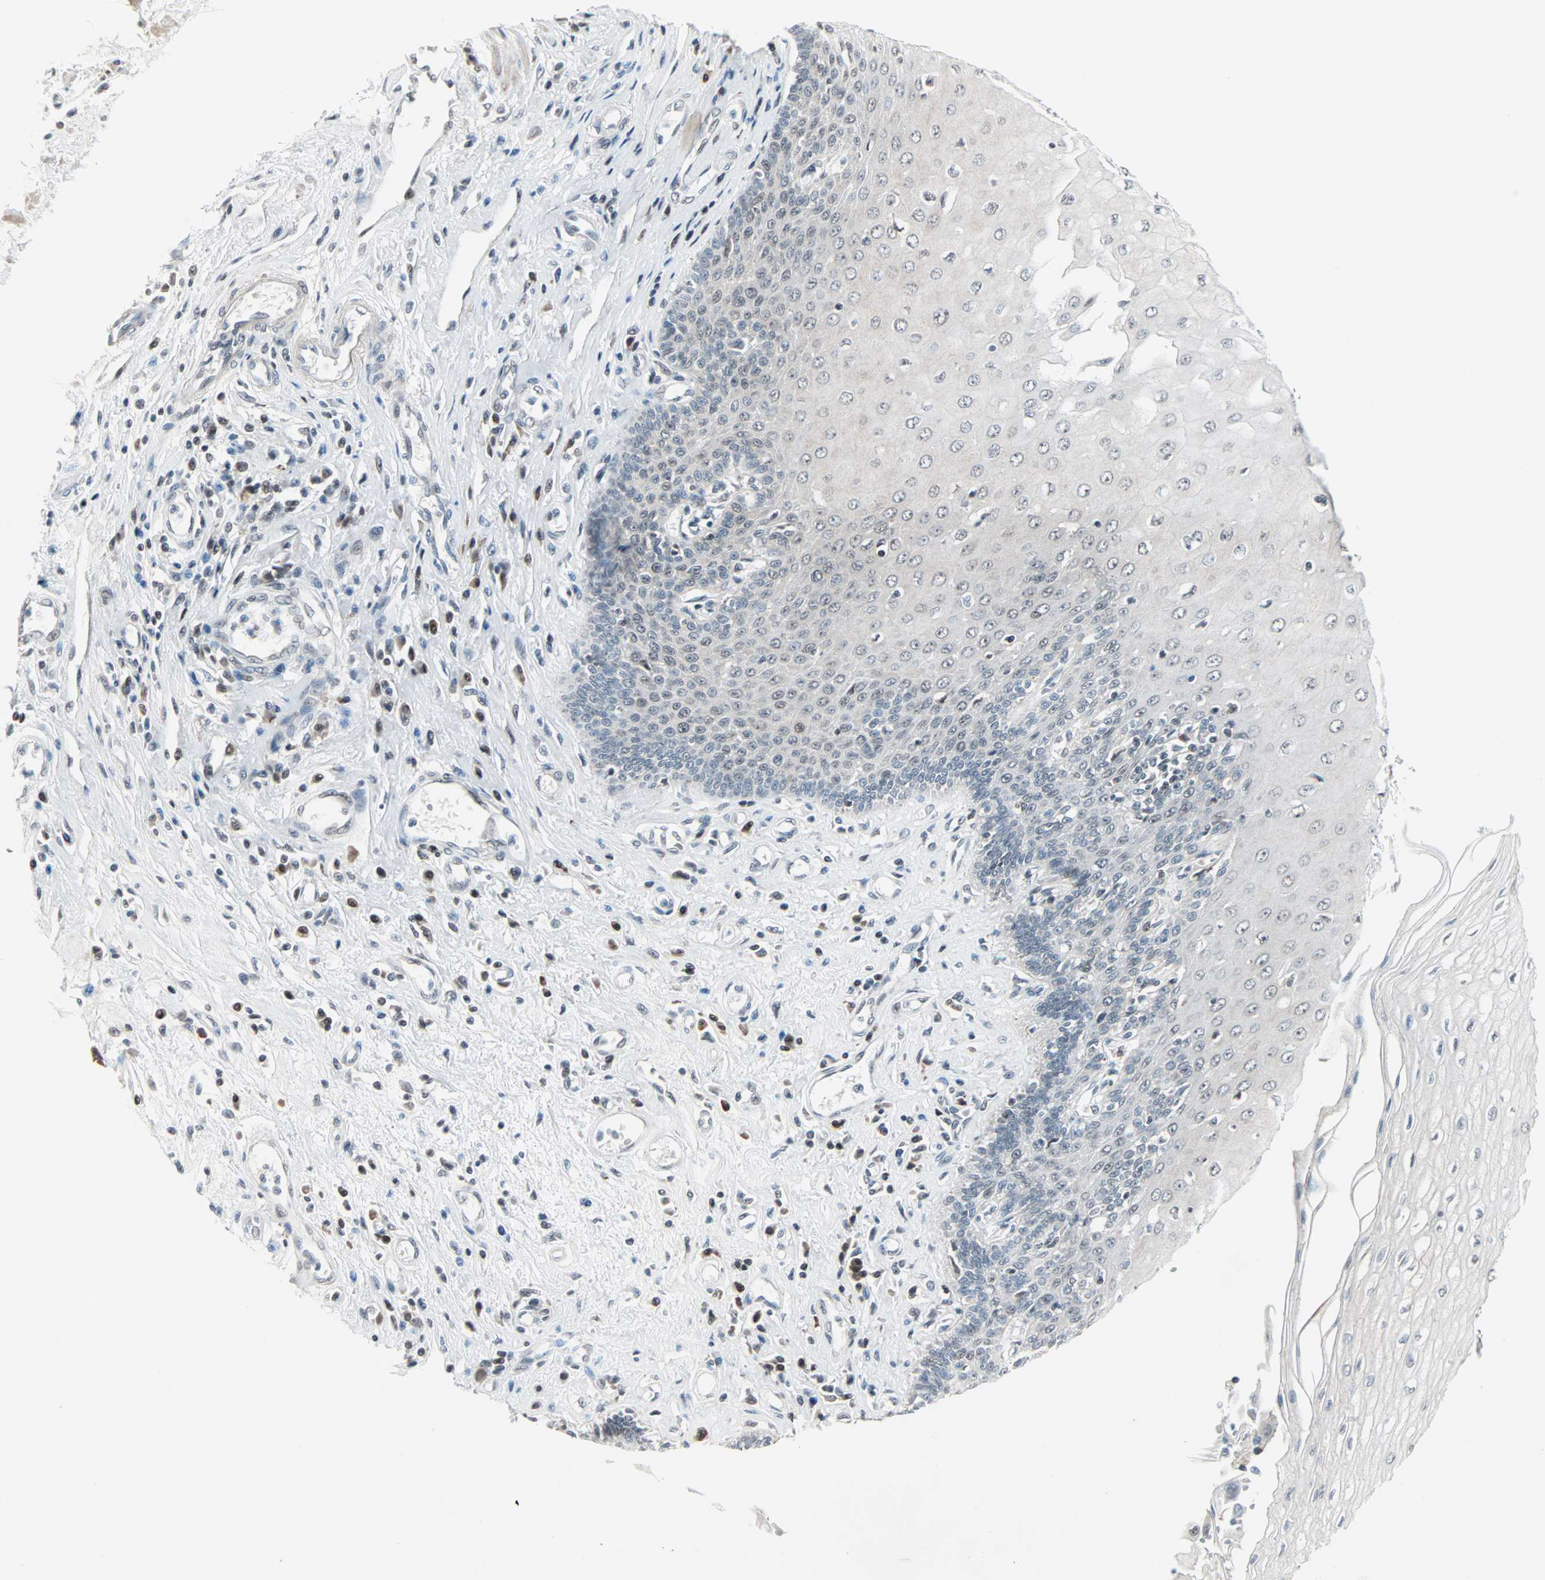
{"staining": {"intensity": "moderate", "quantity": "25%-75%", "location": "cytoplasmic/membranous,nuclear"}, "tissue": "esophagus", "cell_type": "Squamous epithelial cells", "image_type": "normal", "snomed": [{"axis": "morphology", "description": "Normal tissue, NOS"}, {"axis": "topography", "description": "Esophagus"}], "caption": "Immunohistochemistry (IHC) histopathology image of unremarkable esophagus stained for a protein (brown), which exhibits medium levels of moderate cytoplasmic/membranous,nuclear expression in approximately 25%-75% of squamous epithelial cells.", "gene": "CBX4", "patient": {"sex": "male", "age": 70}}